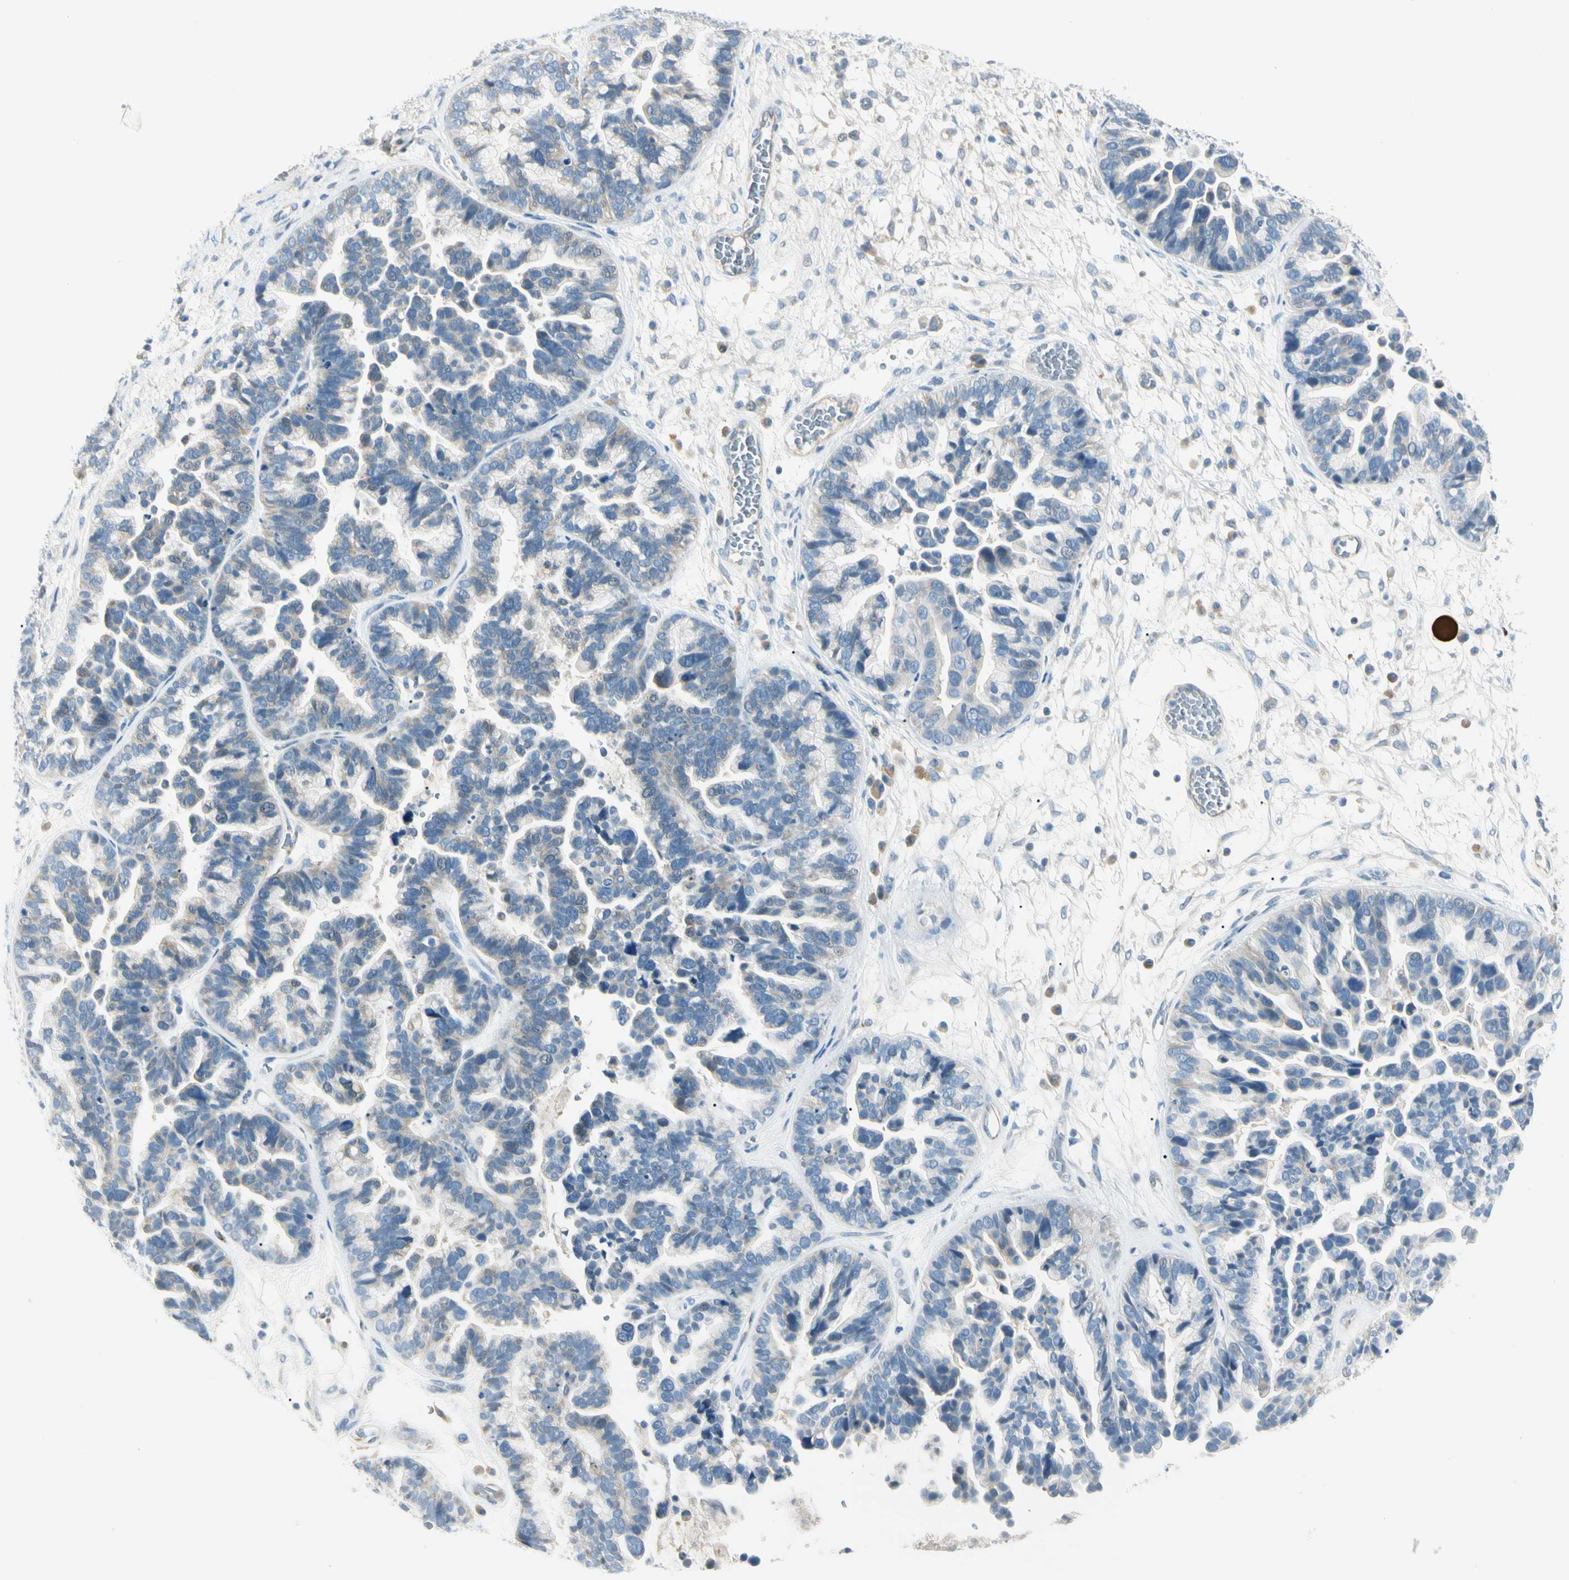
{"staining": {"intensity": "negative", "quantity": "none", "location": "none"}, "tissue": "ovarian cancer", "cell_type": "Tumor cells", "image_type": "cancer", "snomed": [{"axis": "morphology", "description": "Cystadenocarcinoma, serous, NOS"}, {"axis": "topography", "description": "Ovary"}], "caption": "This is a image of immunohistochemistry (IHC) staining of ovarian cancer, which shows no expression in tumor cells.", "gene": "SLC6A15", "patient": {"sex": "female", "age": 56}}